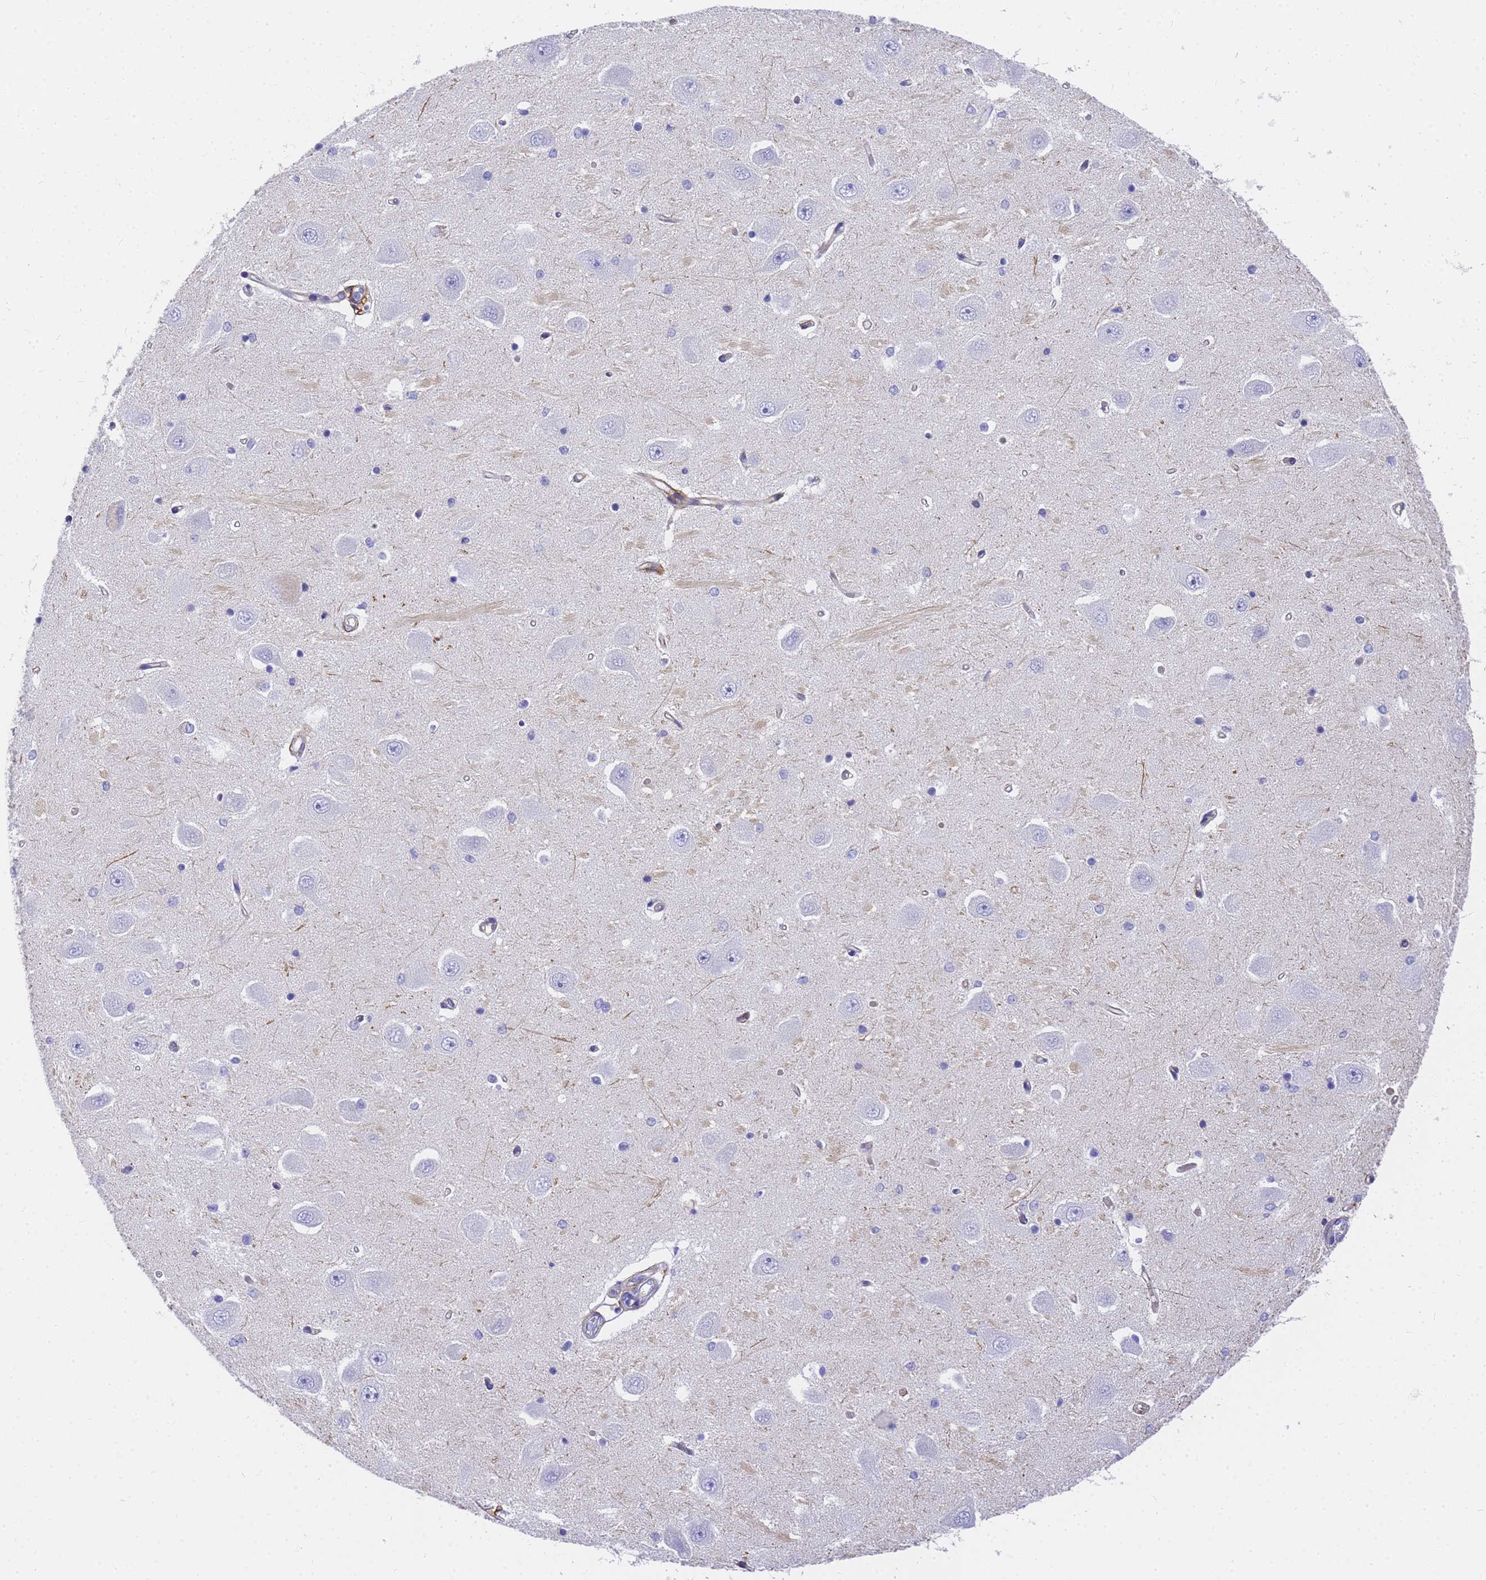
{"staining": {"intensity": "negative", "quantity": "none", "location": "none"}, "tissue": "hippocampus", "cell_type": "Glial cells", "image_type": "normal", "snomed": [{"axis": "morphology", "description": "Normal tissue, NOS"}, {"axis": "topography", "description": "Hippocampus"}], "caption": "DAB immunohistochemical staining of unremarkable hippocampus shows no significant expression in glial cells. The staining was performed using DAB (3,3'-diaminobenzidine) to visualize the protein expression in brown, while the nuclei were stained in blue with hematoxylin (Magnification: 20x).", "gene": "MVB12A", "patient": {"sex": "male", "age": 45}}